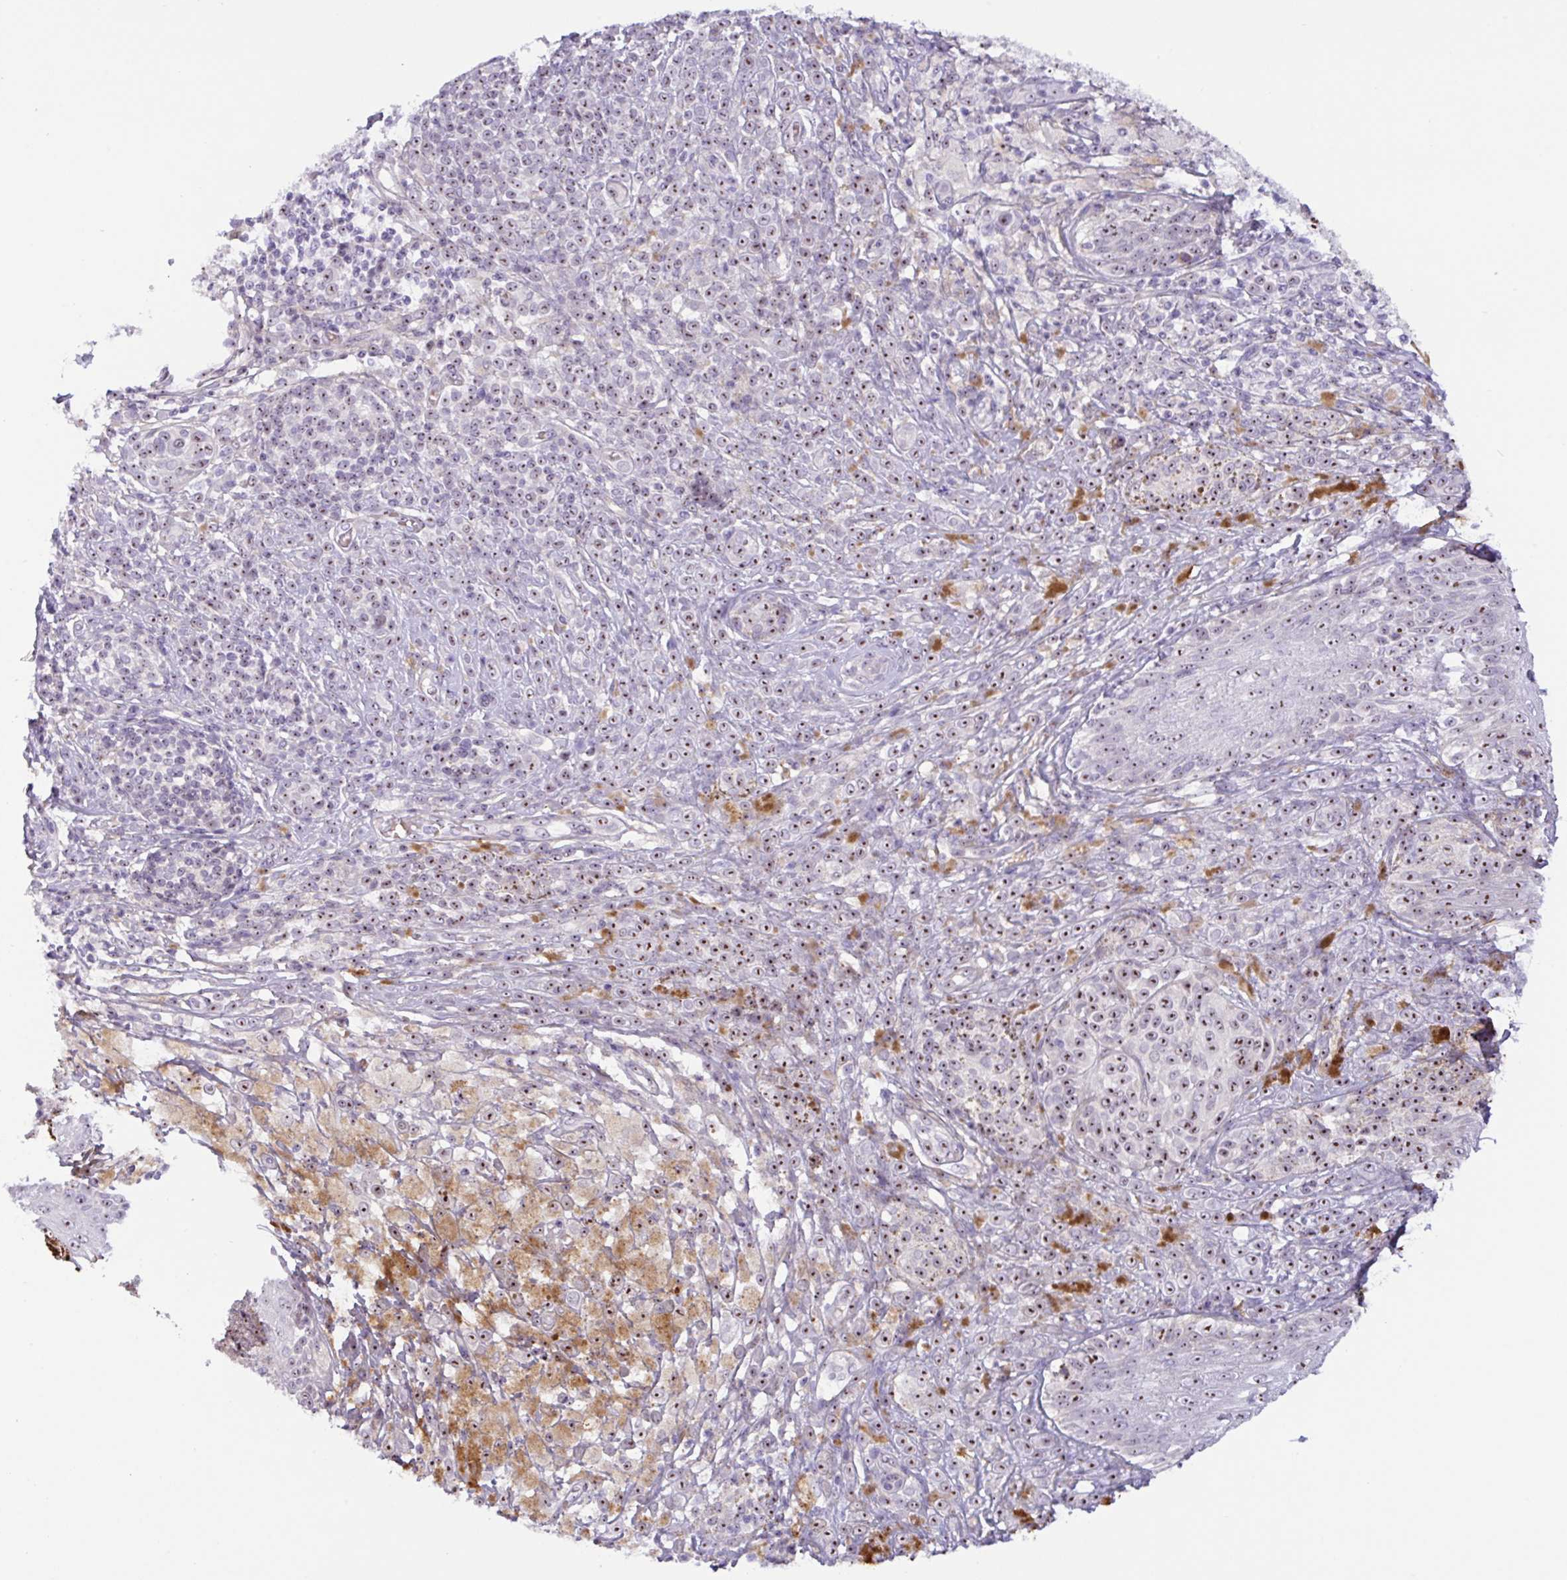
{"staining": {"intensity": "strong", "quantity": "25%-75%", "location": "cytoplasmic/membranous,nuclear"}, "tissue": "melanoma", "cell_type": "Tumor cells", "image_type": "cancer", "snomed": [{"axis": "morphology", "description": "Malignant melanoma, NOS"}, {"axis": "topography", "description": "Skin"}], "caption": "The immunohistochemical stain labels strong cytoplasmic/membranous and nuclear expression in tumor cells of melanoma tissue. The staining was performed using DAB to visualize the protein expression in brown, while the nuclei were stained in blue with hematoxylin (Magnification: 20x).", "gene": "MXRA8", "patient": {"sex": "male", "age": 42}}